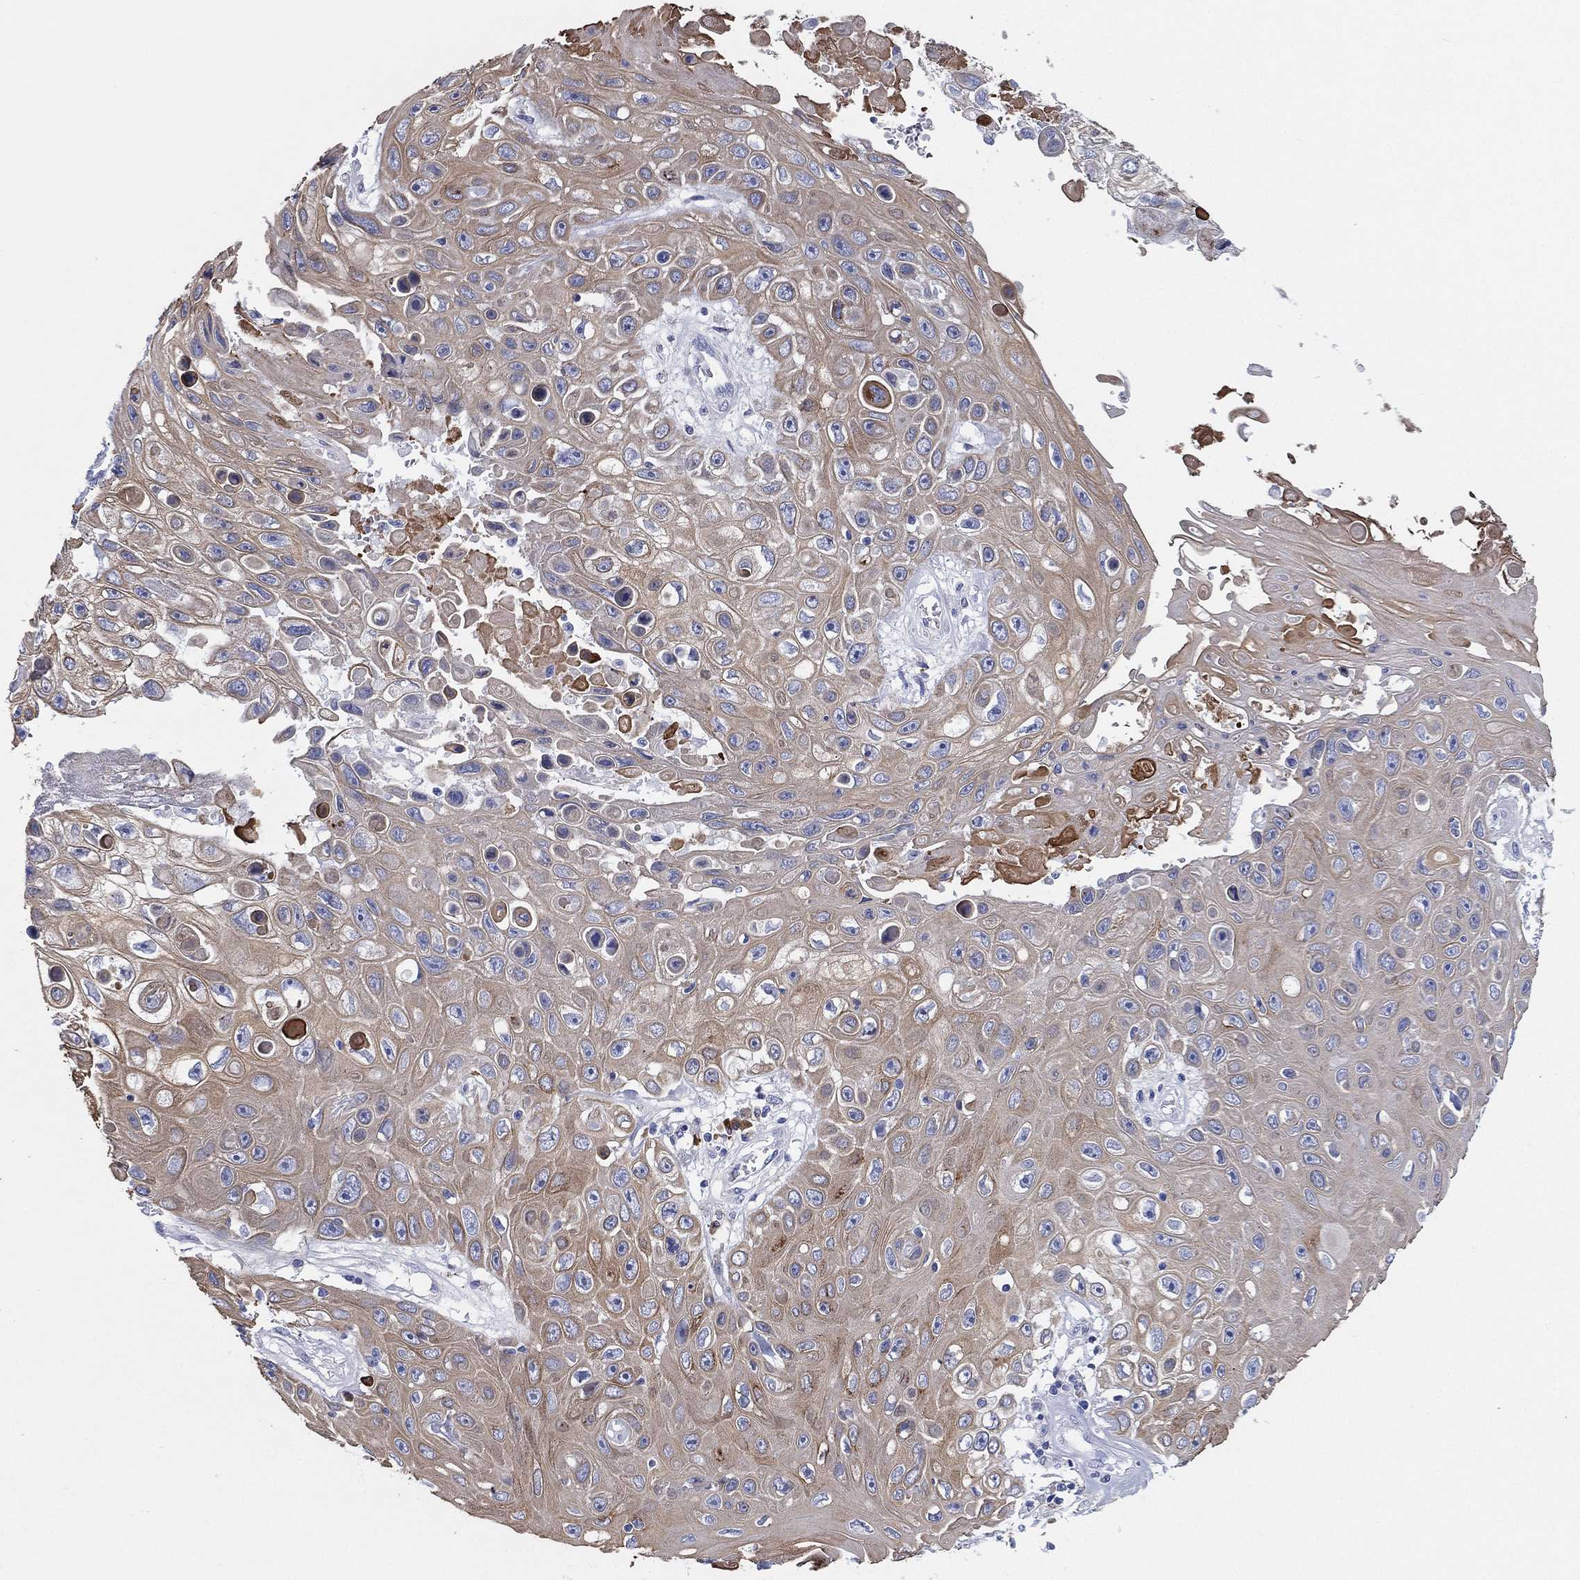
{"staining": {"intensity": "moderate", "quantity": "25%-75%", "location": "cytoplasmic/membranous"}, "tissue": "skin cancer", "cell_type": "Tumor cells", "image_type": "cancer", "snomed": [{"axis": "morphology", "description": "Squamous cell carcinoma, NOS"}, {"axis": "topography", "description": "Skin"}], "caption": "Protein expression analysis of skin cancer reveals moderate cytoplasmic/membranous positivity in about 25%-75% of tumor cells.", "gene": "CD79A", "patient": {"sex": "male", "age": 82}}